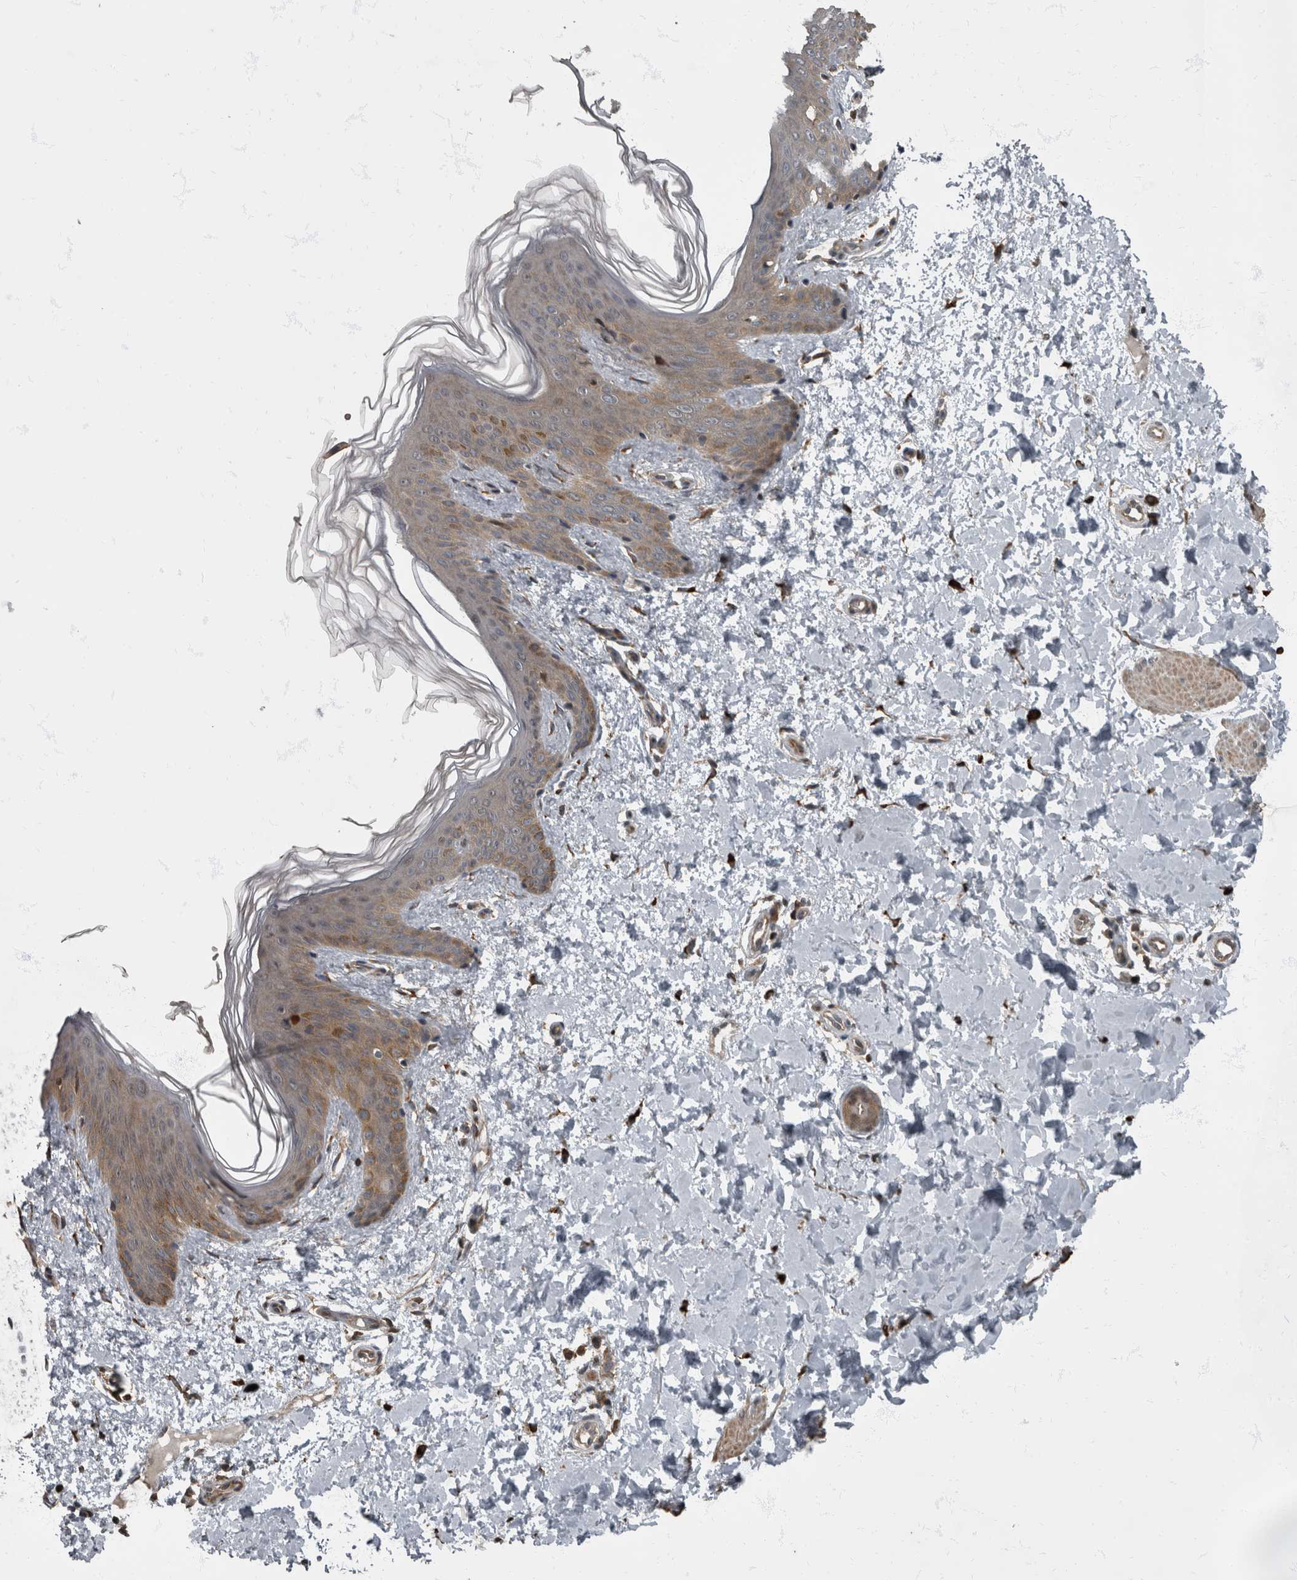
{"staining": {"intensity": "moderate", "quantity": ">75%", "location": "cytoplasmic/membranous"}, "tissue": "skin", "cell_type": "Fibroblasts", "image_type": "normal", "snomed": [{"axis": "morphology", "description": "Normal tissue, NOS"}, {"axis": "morphology", "description": "Neoplasm, benign, NOS"}, {"axis": "topography", "description": "Skin"}, {"axis": "topography", "description": "Soft tissue"}], "caption": "Immunohistochemistry micrograph of benign human skin stained for a protein (brown), which exhibits medium levels of moderate cytoplasmic/membranous staining in about >75% of fibroblasts.", "gene": "RABGGTB", "patient": {"sex": "male", "age": 26}}